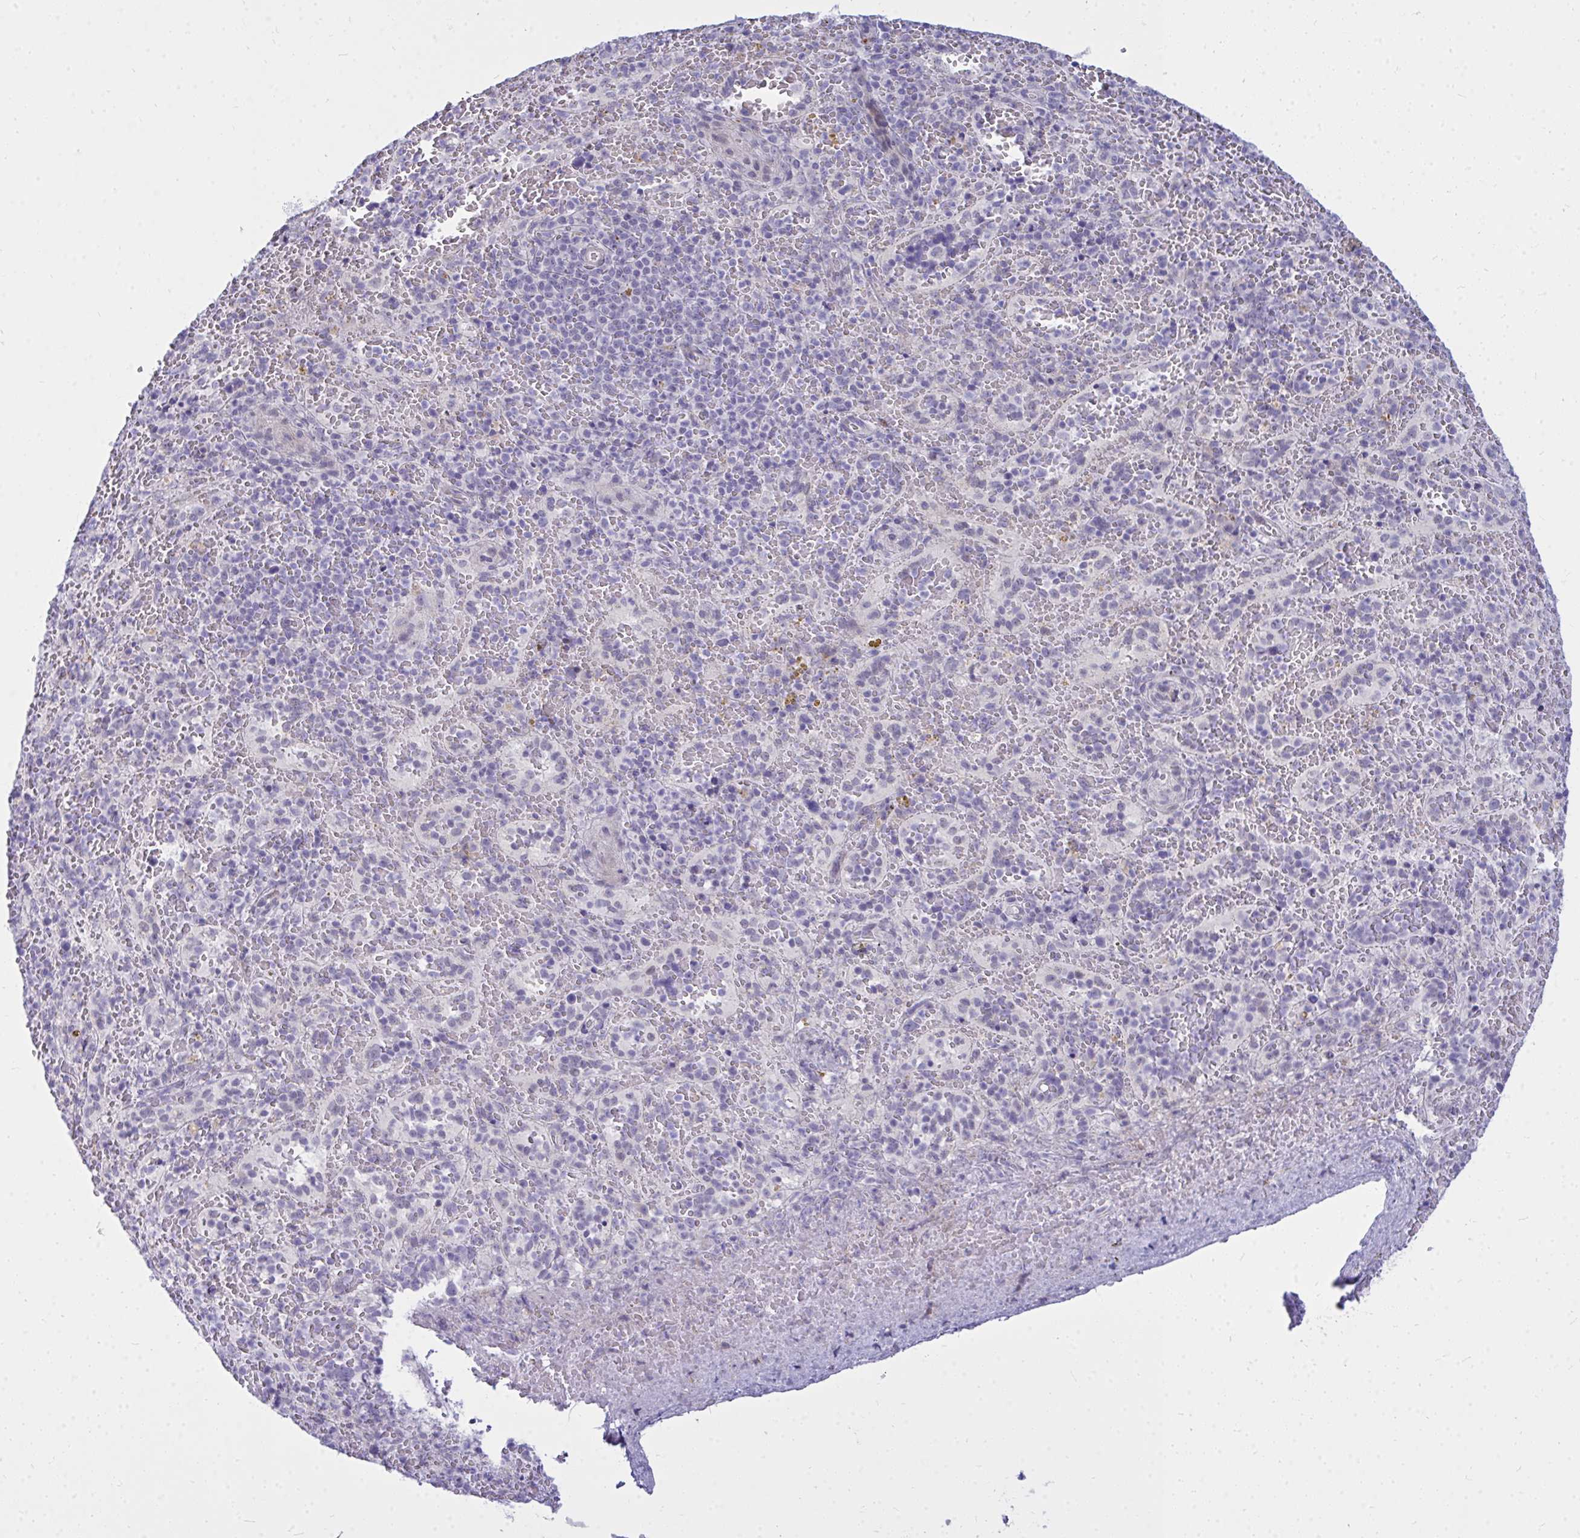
{"staining": {"intensity": "negative", "quantity": "none", "location": "none"}, "tissue": "spleen", "cell_type": "Cells in red pulp", "image_type": "normal", "snomed": [{"axis": "morphology", "description": "Normal tissue, NOS"}, {"axis": "topography", "description": "Spleen"}], "caption": "Immunohistochemistry of normal spleen shows no expression in cells in red pulp. The staining was performed using DAB to visualize the protein expression in brown, while the nuclei were stained in blue with hematoxylin (Magnification: 20x).", "gene": "ZSCAN25", "patient": {"sex": "female", "age": 50}}